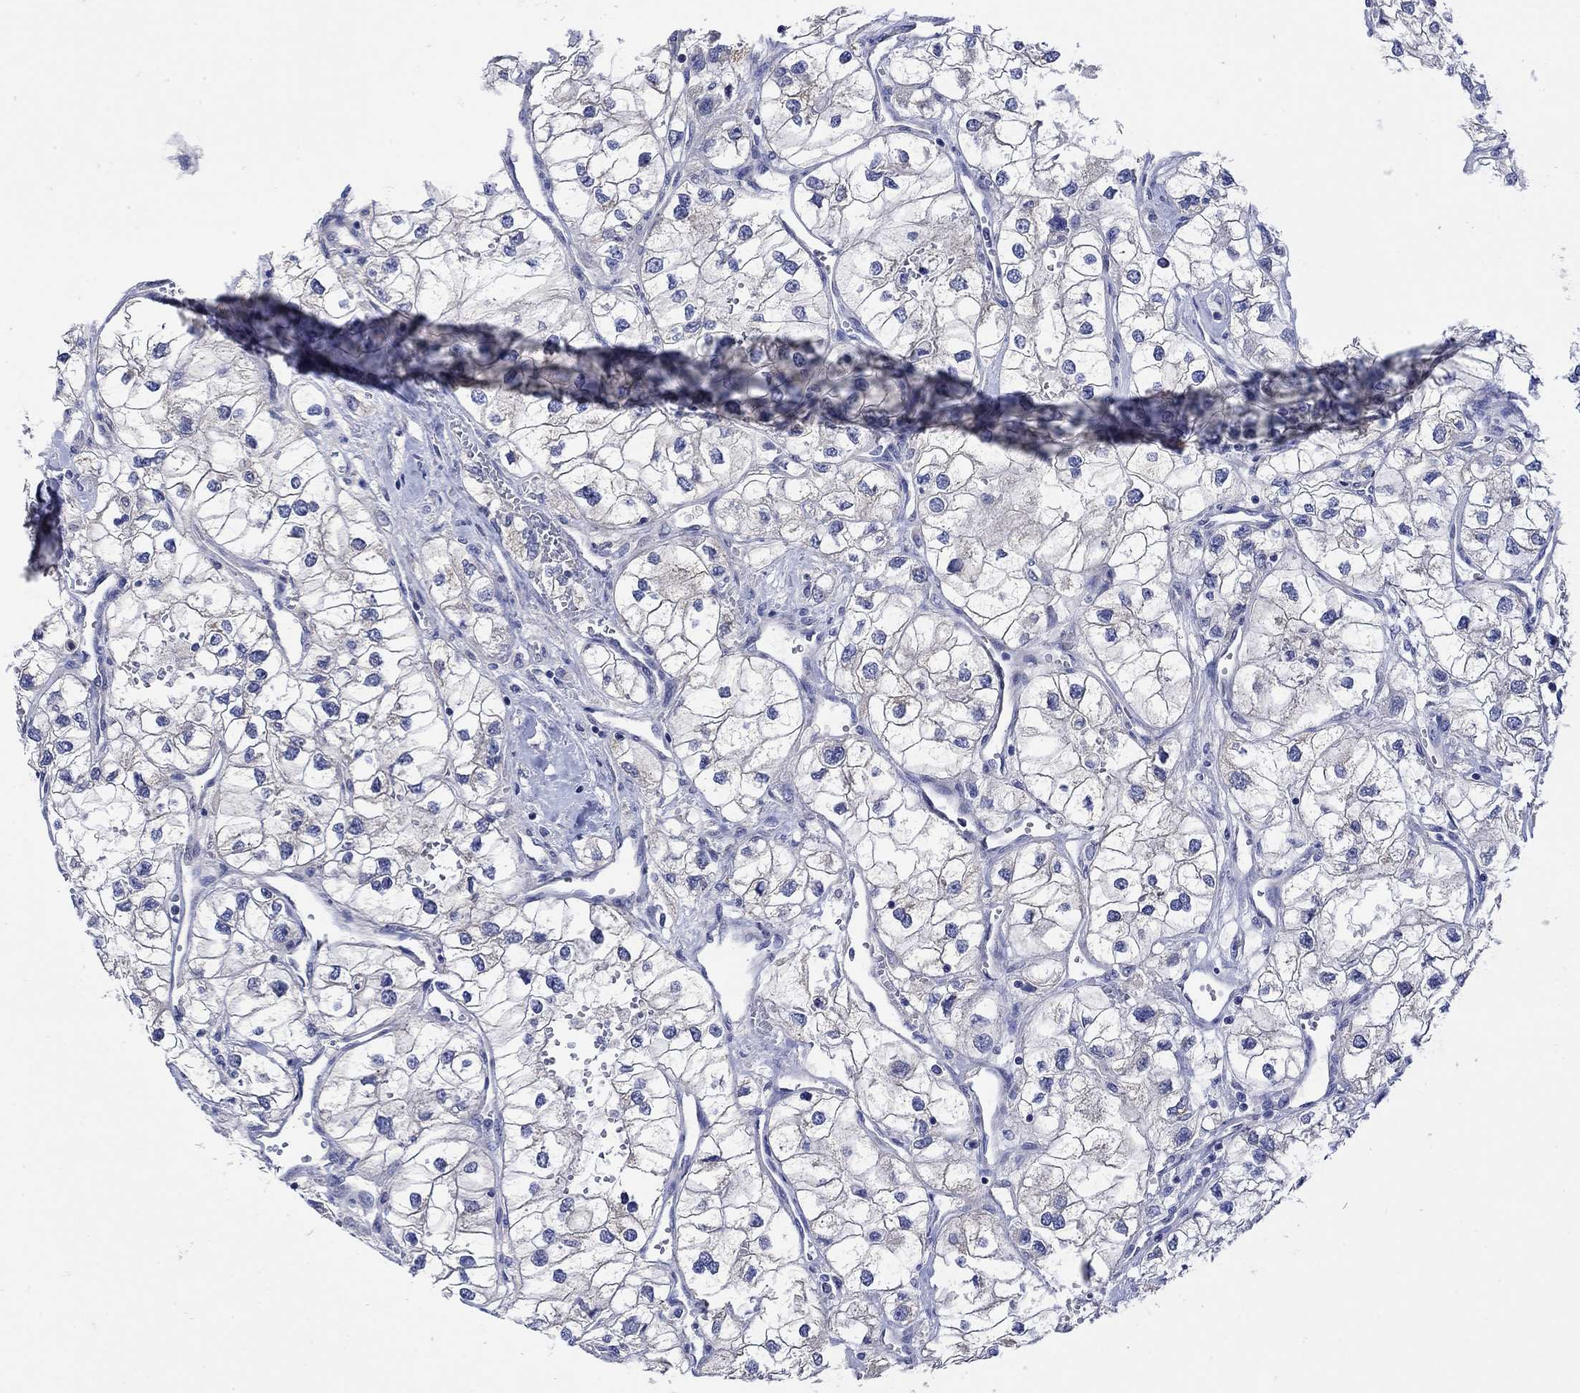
{"staining": {"intensity": "negative", "quantity": "none", "location": "none"}, "tissue": "renal cancer", "cell_type": "Tumor cells", "image_type": "cancer", "snomed": [{"axis": "morphology", "description": "Adenocarcinoma, NOS"}, {"axis": "topography", "description": "Kidney"}], "caption": "The image shows no significant expression in tumor cells of renal cancer.", "gene": "MSI1", "patient": {"sex": "male", "age": 59}}